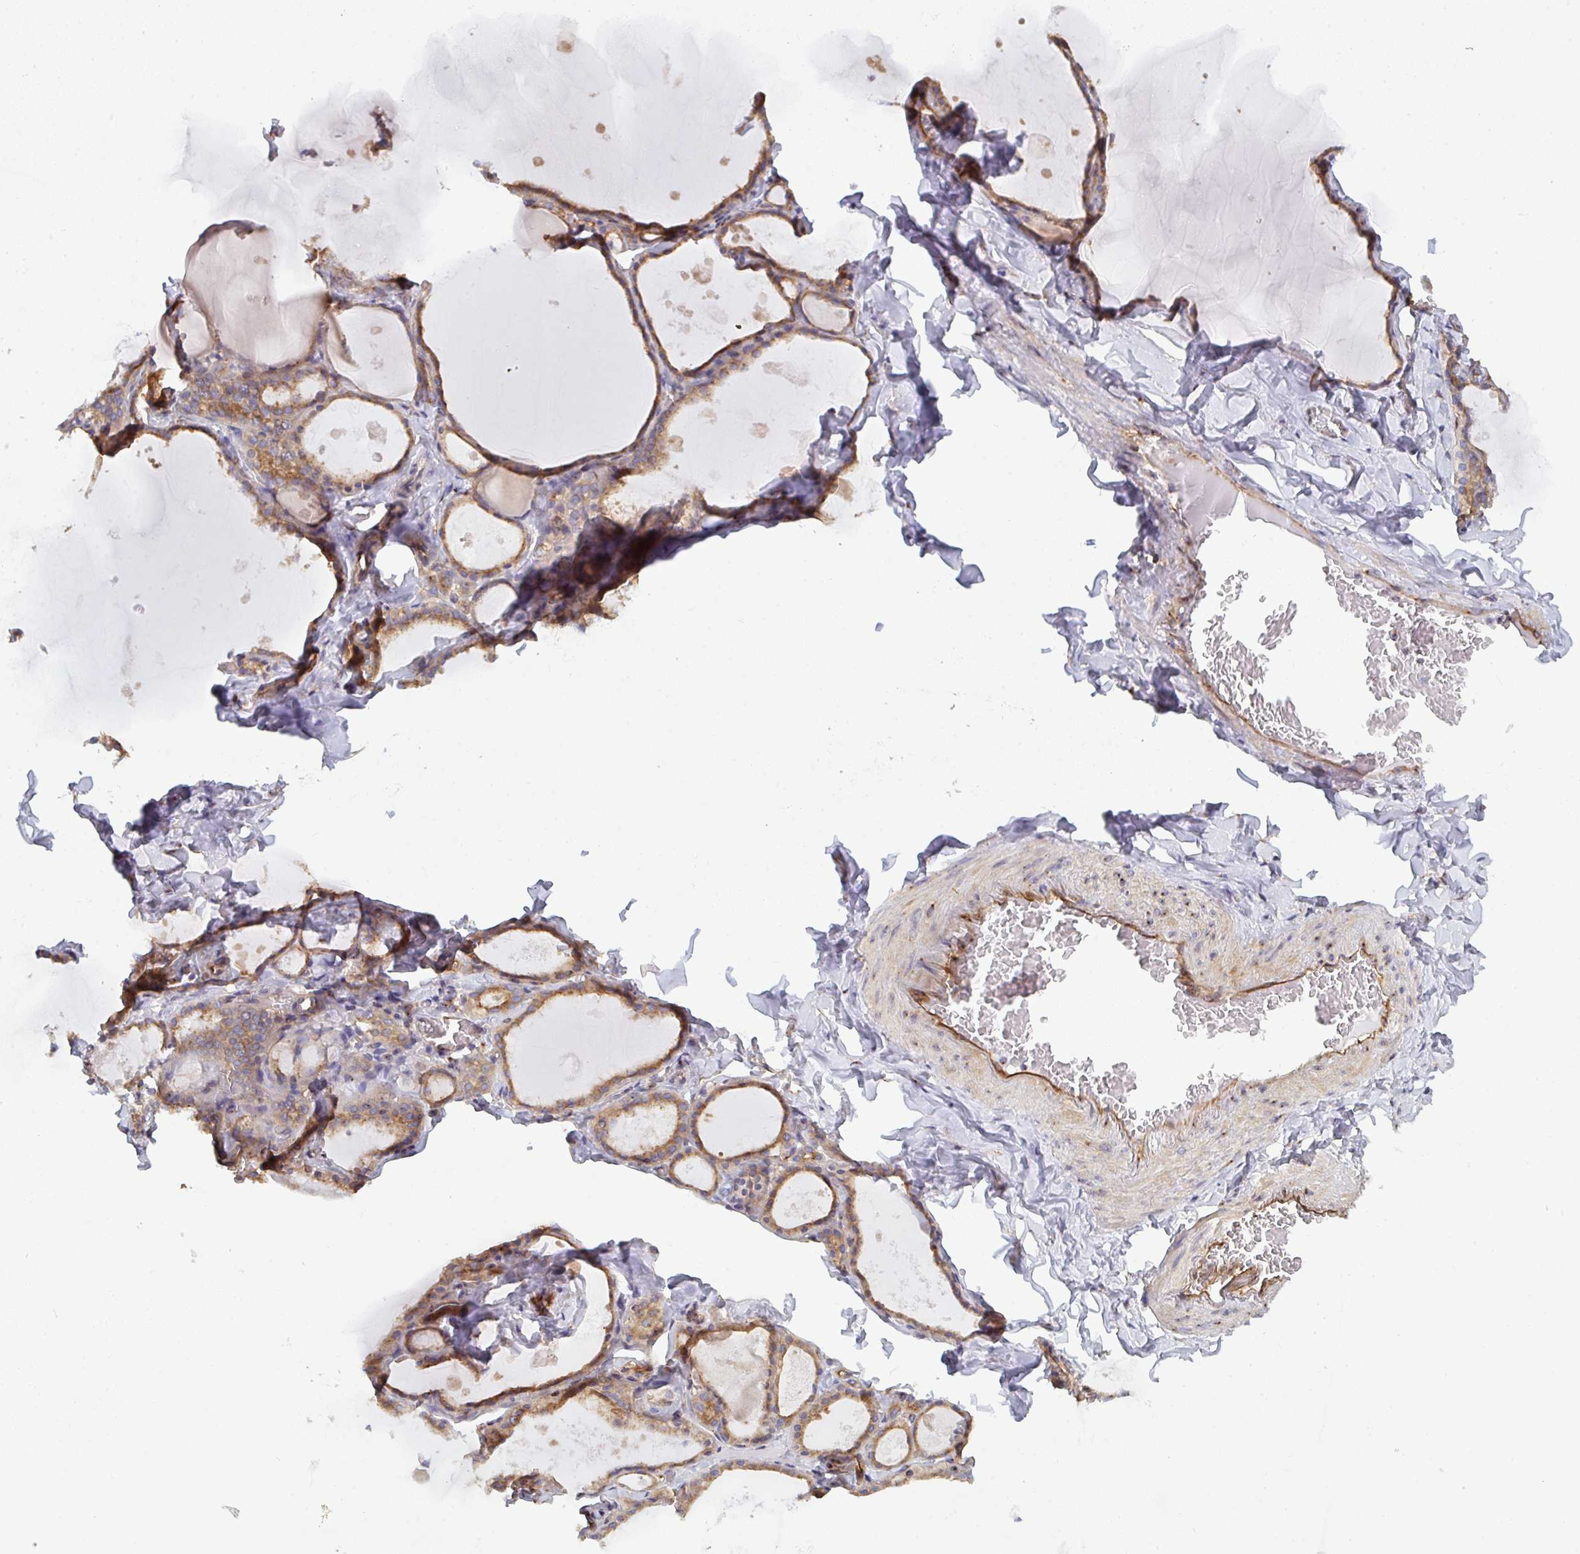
{"staining": {"intensity": "moderate", "quantity": ">75%", "location": "cytoplasmic/membranous"}, "tissue": "thyroid gland", "cell_type": "Glandular cells", "image_type": "normal", "snomed": [{"axis": "morphology", "description": "Normal tissue, NOS"}, {"axis": "topography", "description": "Thyroid gland"}], "caption": "Protein expression analysis of benign thyroid gland reveals moderate cytoplasmic/membranous staining in approximately >75% of glandular cells. (Stains: DAB in brown, nuclei in blue, Microscopy: brightfield microscopy at high magnification).", "gene": "DYNC1I2", "patient": {"sex": "male", "age": 56}}